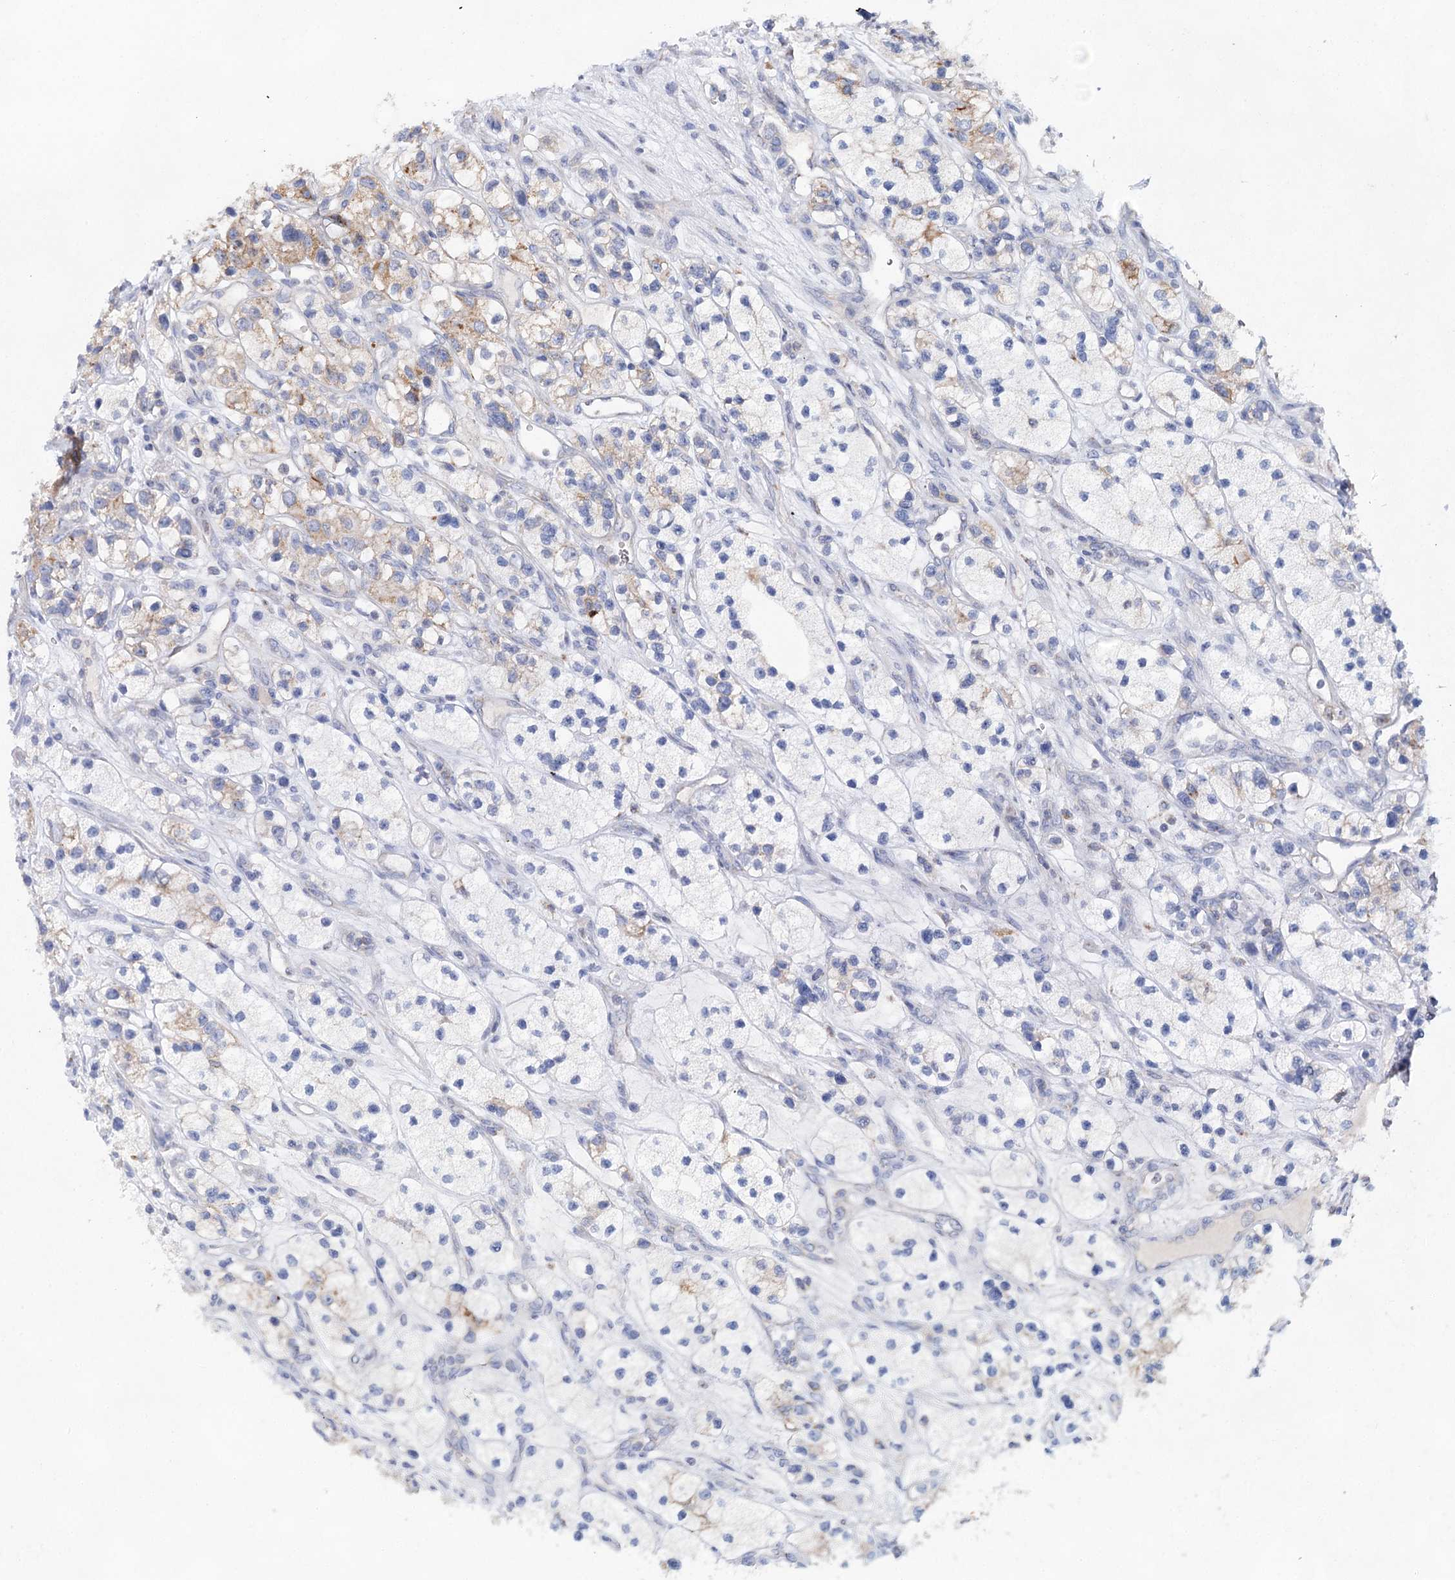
{"staining": {"intensity": "weak", "quantity": "<25%", "location": "cytoplasmic/membranous"}, "tissue": "renal cancer", "cell_type": "Tumor cells", "image_type": "cancer", "snomed": [{"axis": "morphology", "description": "Adenocarcinoma, NOS"}, {"axis": "topography", "description": "Kidney"}], "caption": "This is an immunohistochemistry (IHC) image of adenocarcinoma (renal). There is no staining in tumor cells.", "gene": "XPO6", "patient": {"sex": "female", "age": 57}}